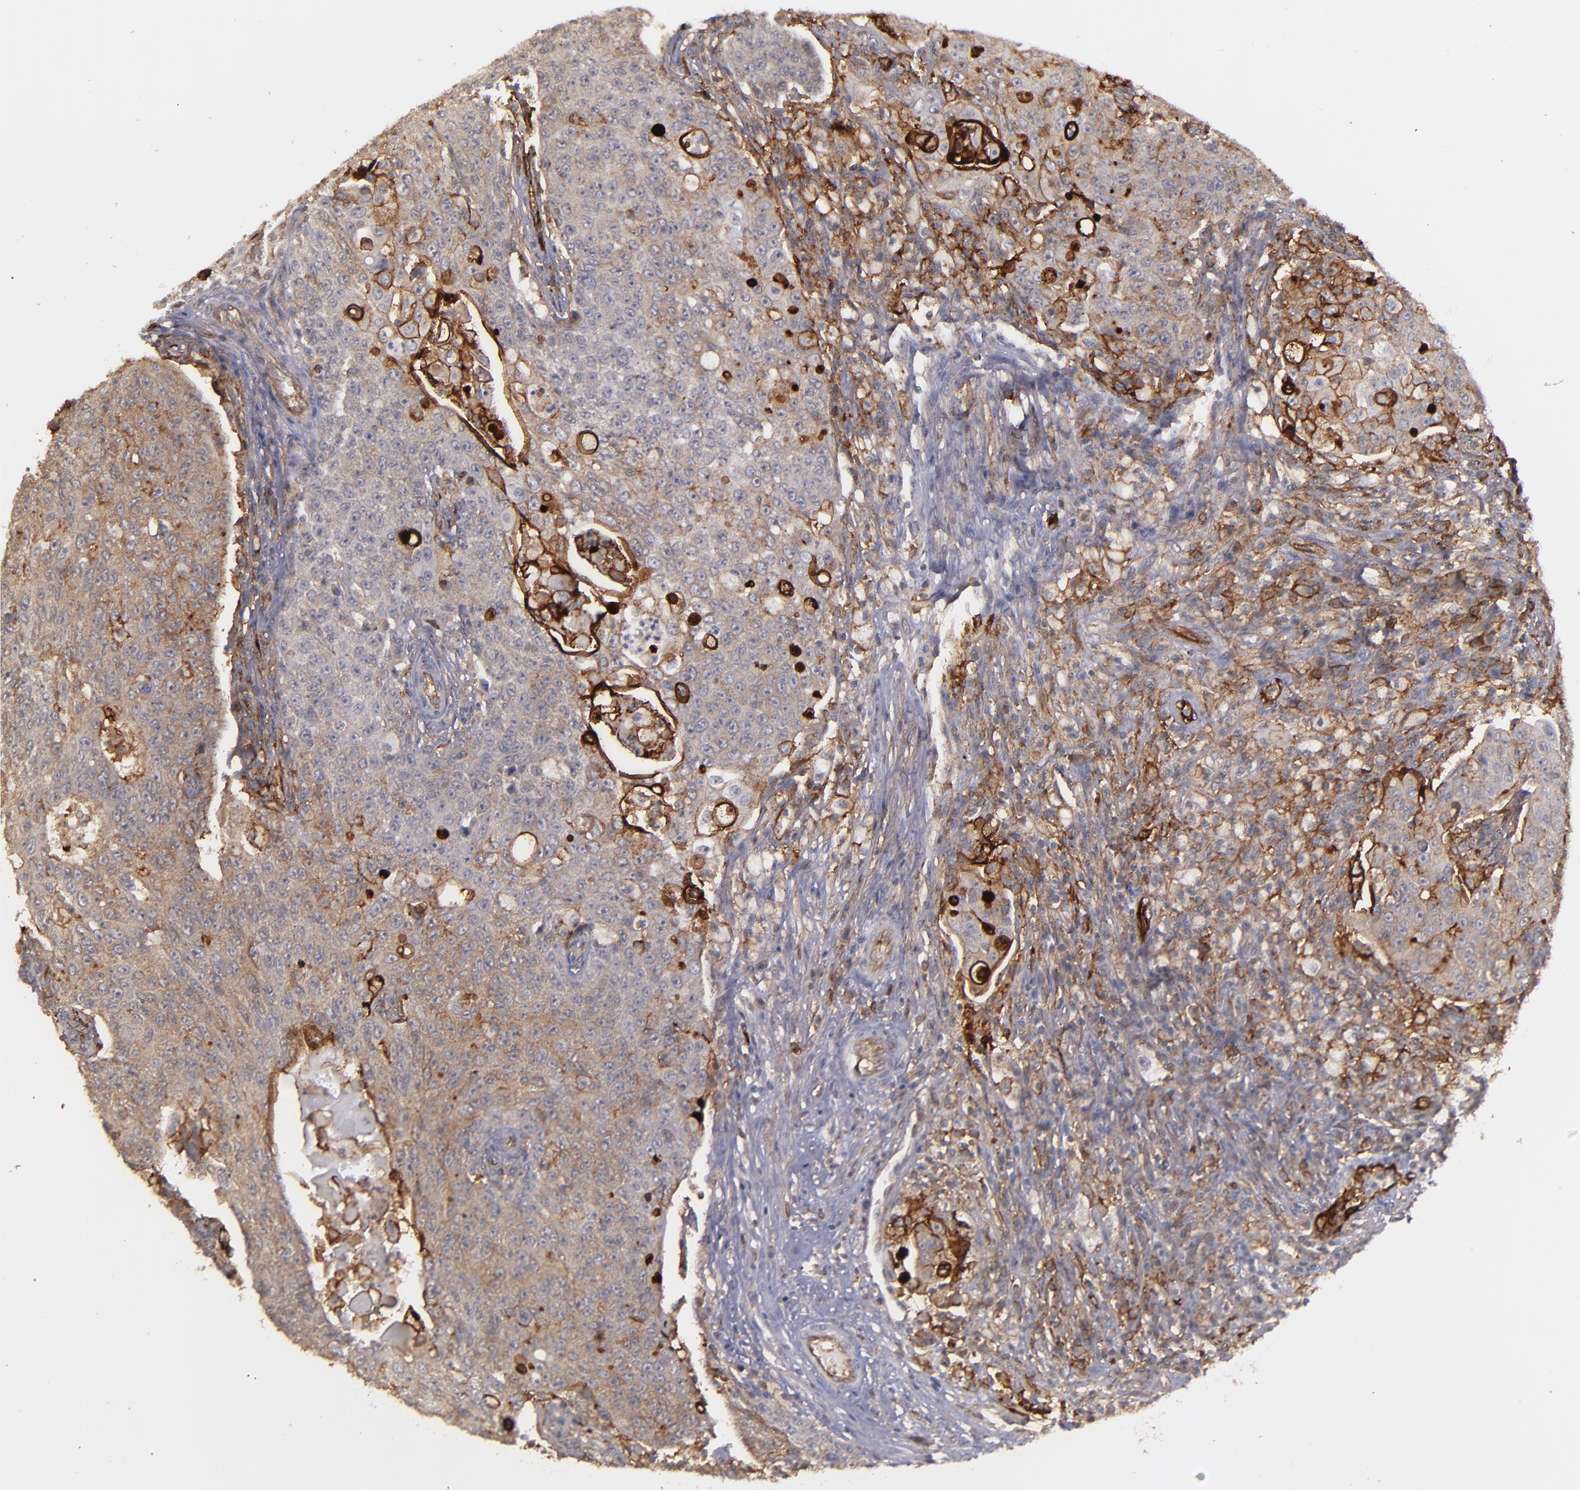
{"staining": {"intensity": "weak", "quantity": "25%-75%", "location": "cytoplasmic/membranous"}, "tissue": "lymph node", "cell_type": "Germinal center cells", "image_type": "normal", "snomed": [{"axis": "morphology", "description": "Normal tissue, NOS"}, {"axis": "topography", "description": "Lymph node"}], "caption": "A low amount of weak cytoplasmic/membranous expression is identified in approximately 25%-75% of germinal center cells in benign lymph node.", "gene": "ICAM1", "patient": {"sex": "female", "age": 42}}